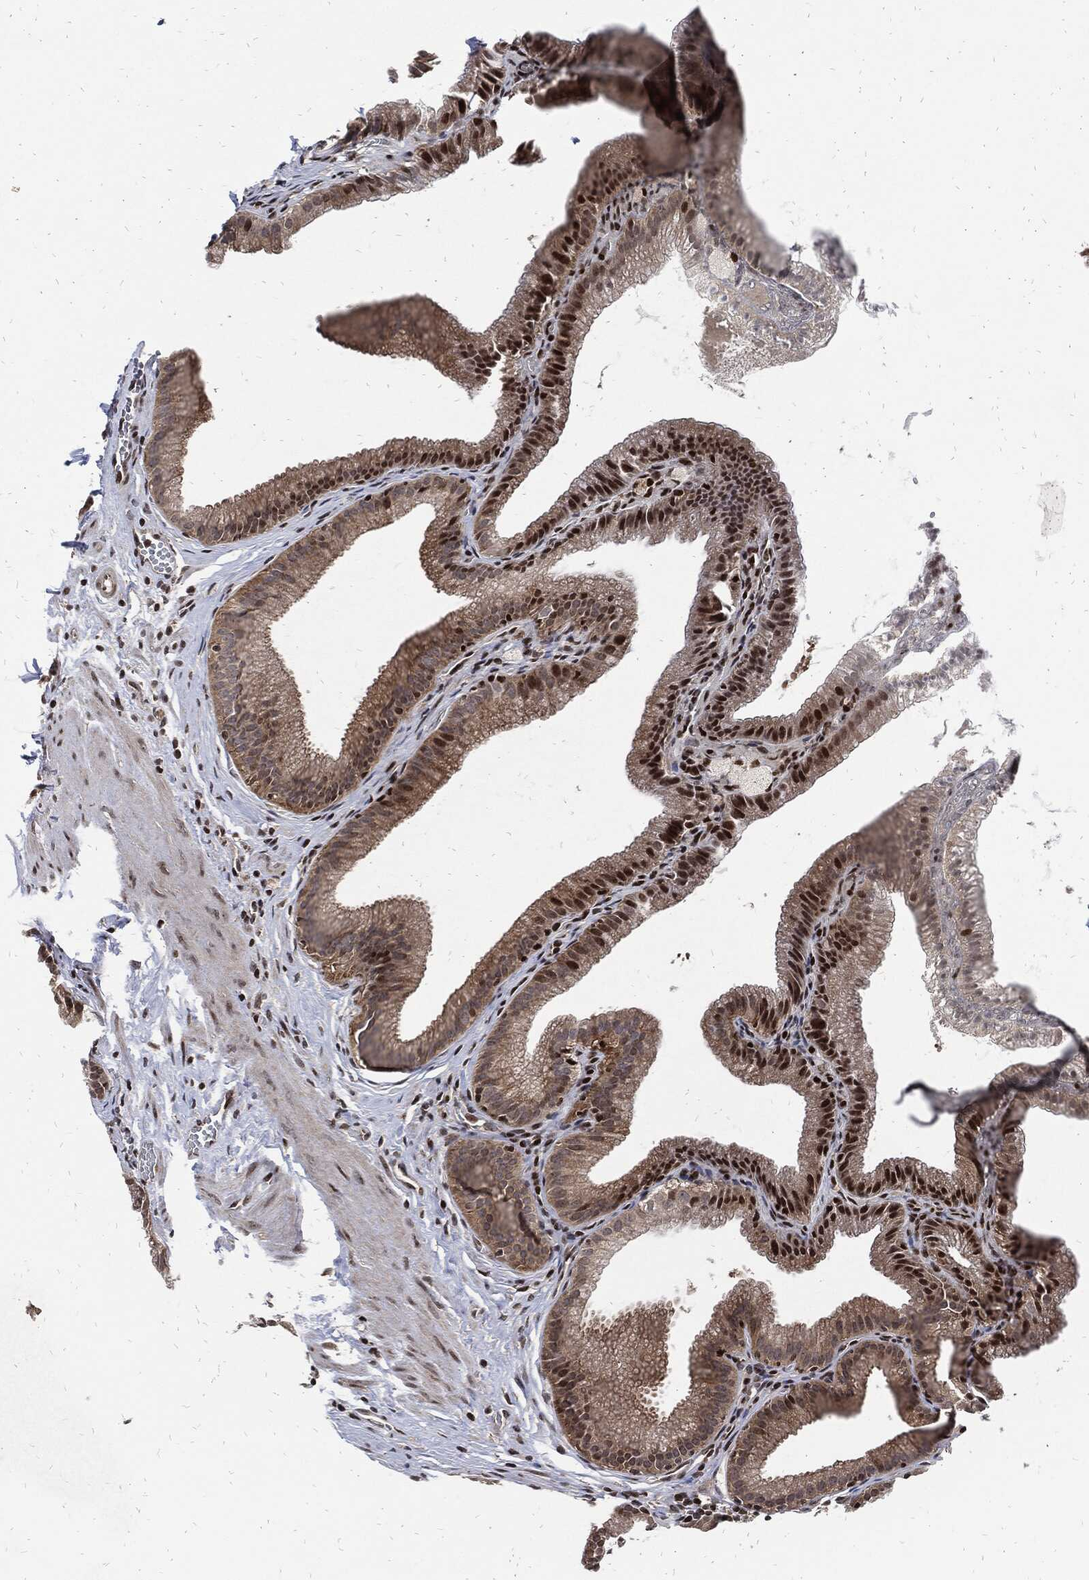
{"staining": {"intensity": "strong", "quantity": "25%-75%", "location": "nuclear"}, "tissue": "gallbladder", "cell_type": "Glandular cells", "image_type": "normal", "snomed": [{"axis": "morphology", "description": "Normal tissue, NOS"}, {"axis": "topography", "description": "Gallbladder"}], "caption": "Immunohistochemistry (IHC) of normal gallbladder exhibits high levels of strong nuclear staining in approximately 25%-75% of glandular cells. The staining was performed using DAB (3,3'-diaminobenzidine), with brown indicating positive protein expression. Nuclei are stained blue with hematoxylin.", "gene": "ZNF775", "patient": {"sex": "male", "age": 38}}